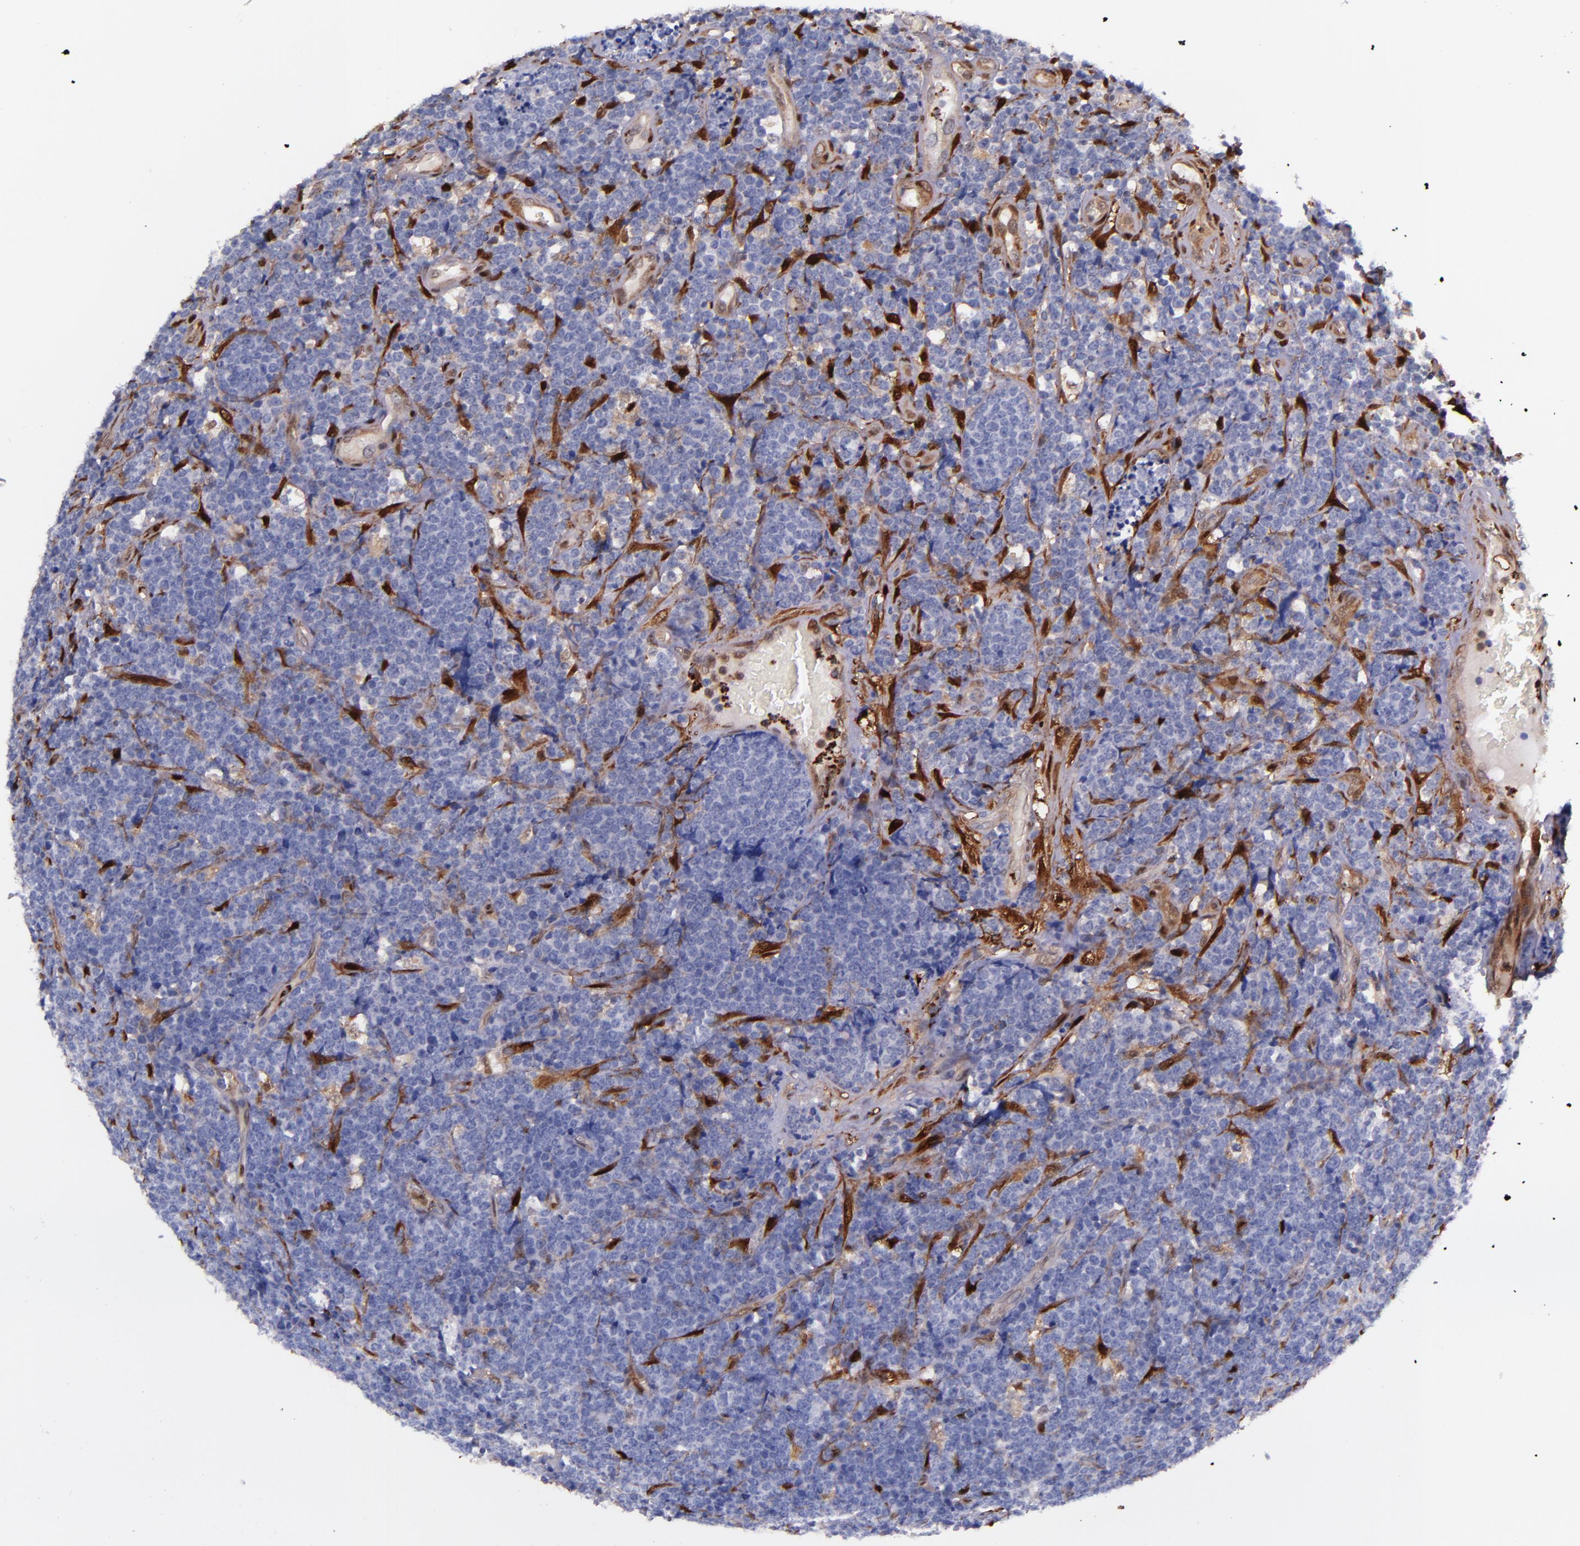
{"staining": {"intensity": "negative", "quantity": "none", "location": "none"}, "tissue": "lymphoma", "cell_type": "Tumor cells", "image_type": "cancer", "snomed": [{"axis": "morphology", "description": "Malignant lymphoma, non-Hodgkin's type, High grade"}, {"axis": "topography", "description": "Small intestine"}, {"axis": "topography", "description": "Colon"}], "caption": "Histopathology image shows no significant protein staining in tumor cells of malignant lymphoma, non-Hodgkin's type (high-grade).", "gene": "LGALS1", "patient": {"sex": "male", "age": 8}}